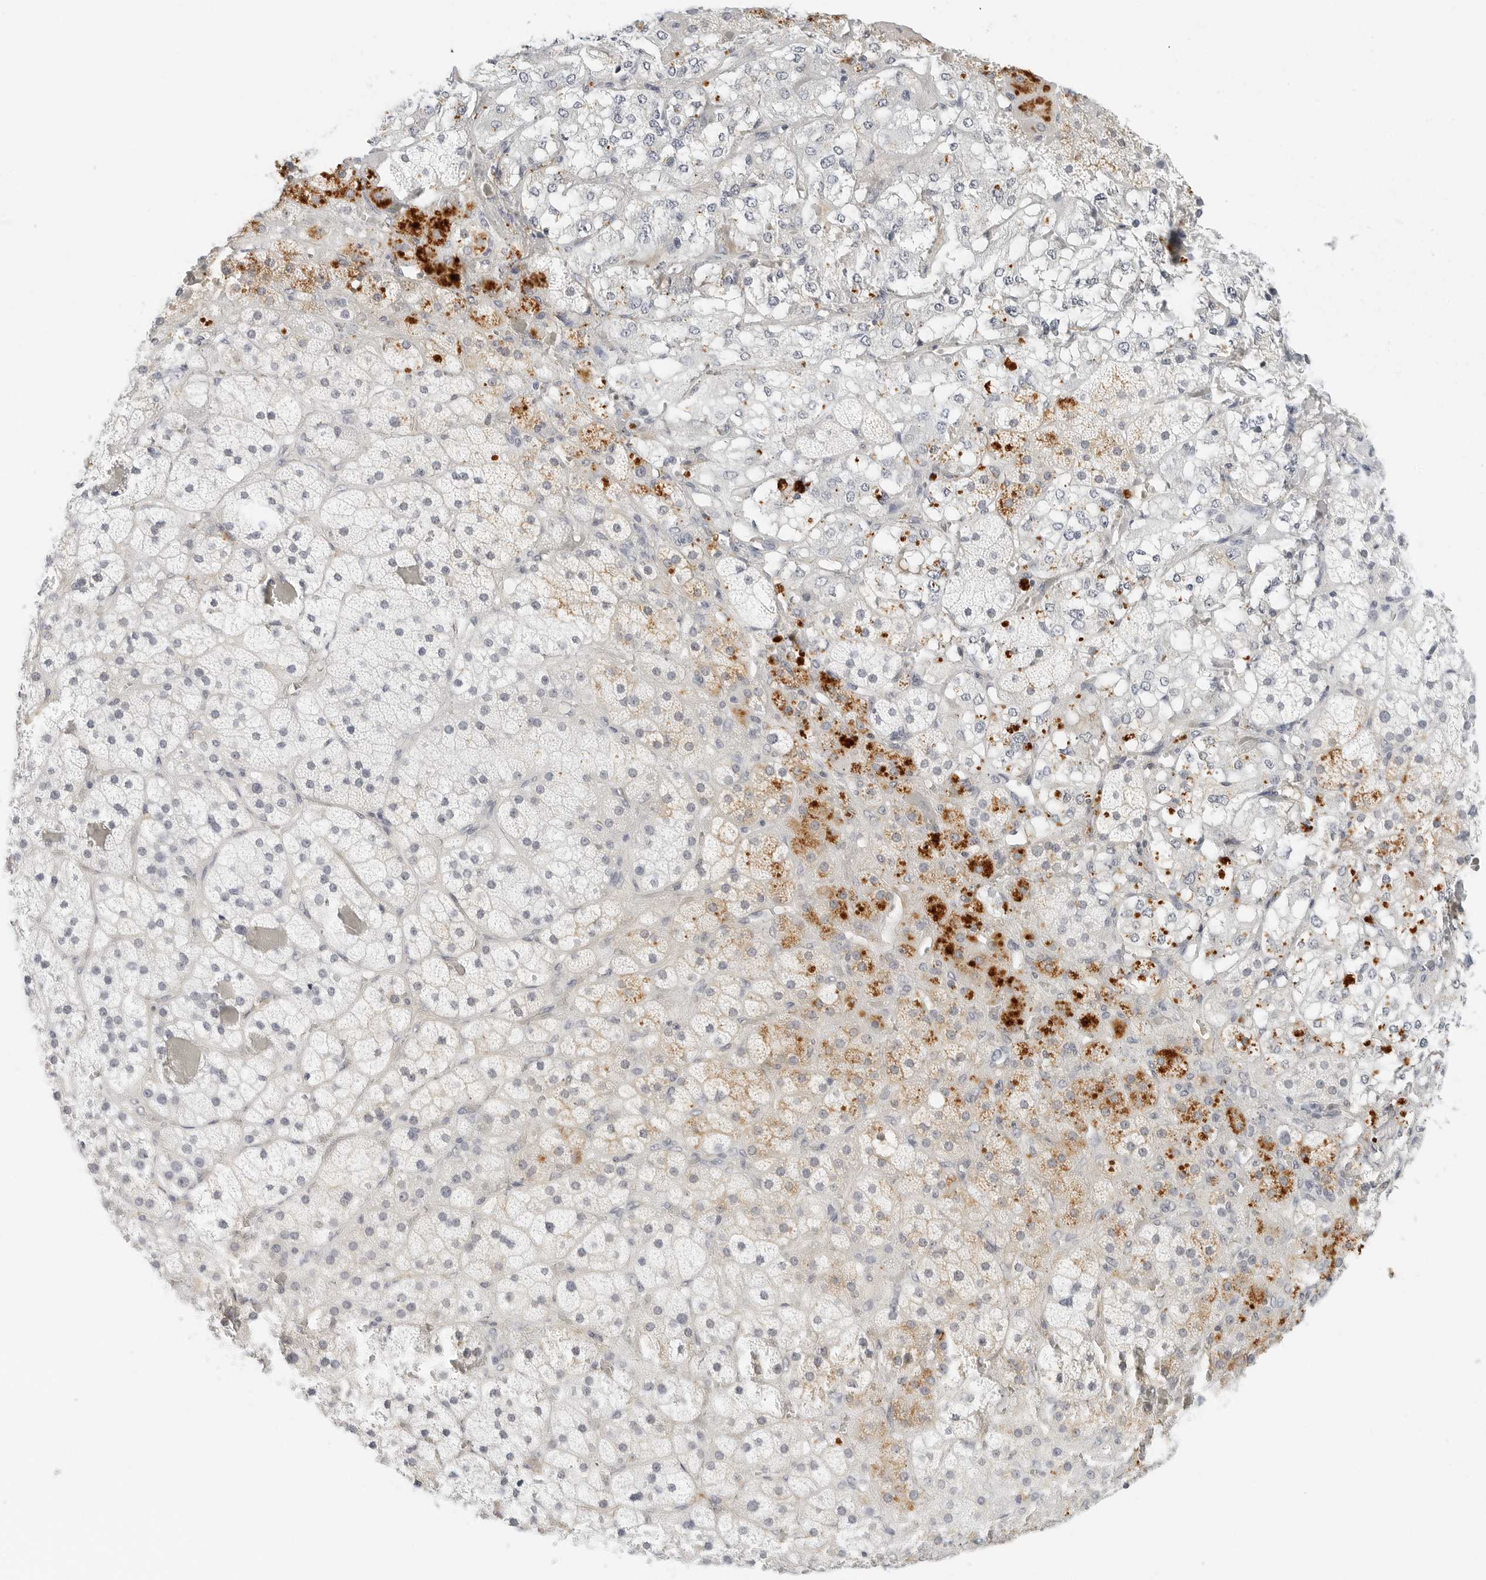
{"staining": {"intensity": "strong", "quantity": "<25%", "location": "cytoplasmic/membranous"}, "tissue": "adrenal gland", "cell_type": "Glandular cells", "image_type": "normal", "snomed": [{"axis": "morphology", "description": "Normal tissue, NOS"}, {"axis": "topography", "description": "Adrenal gland"}], "caption": "Glandular cells reveal strong cytoplasmic/membranous expression in approximately <25% of cells in unremarkable adrenal gland. (brown staining indicates protein expression, while blue staining denotes nuclei).", "gene": "PKDCC", "patient": {"sex": "male", "age": 57}}